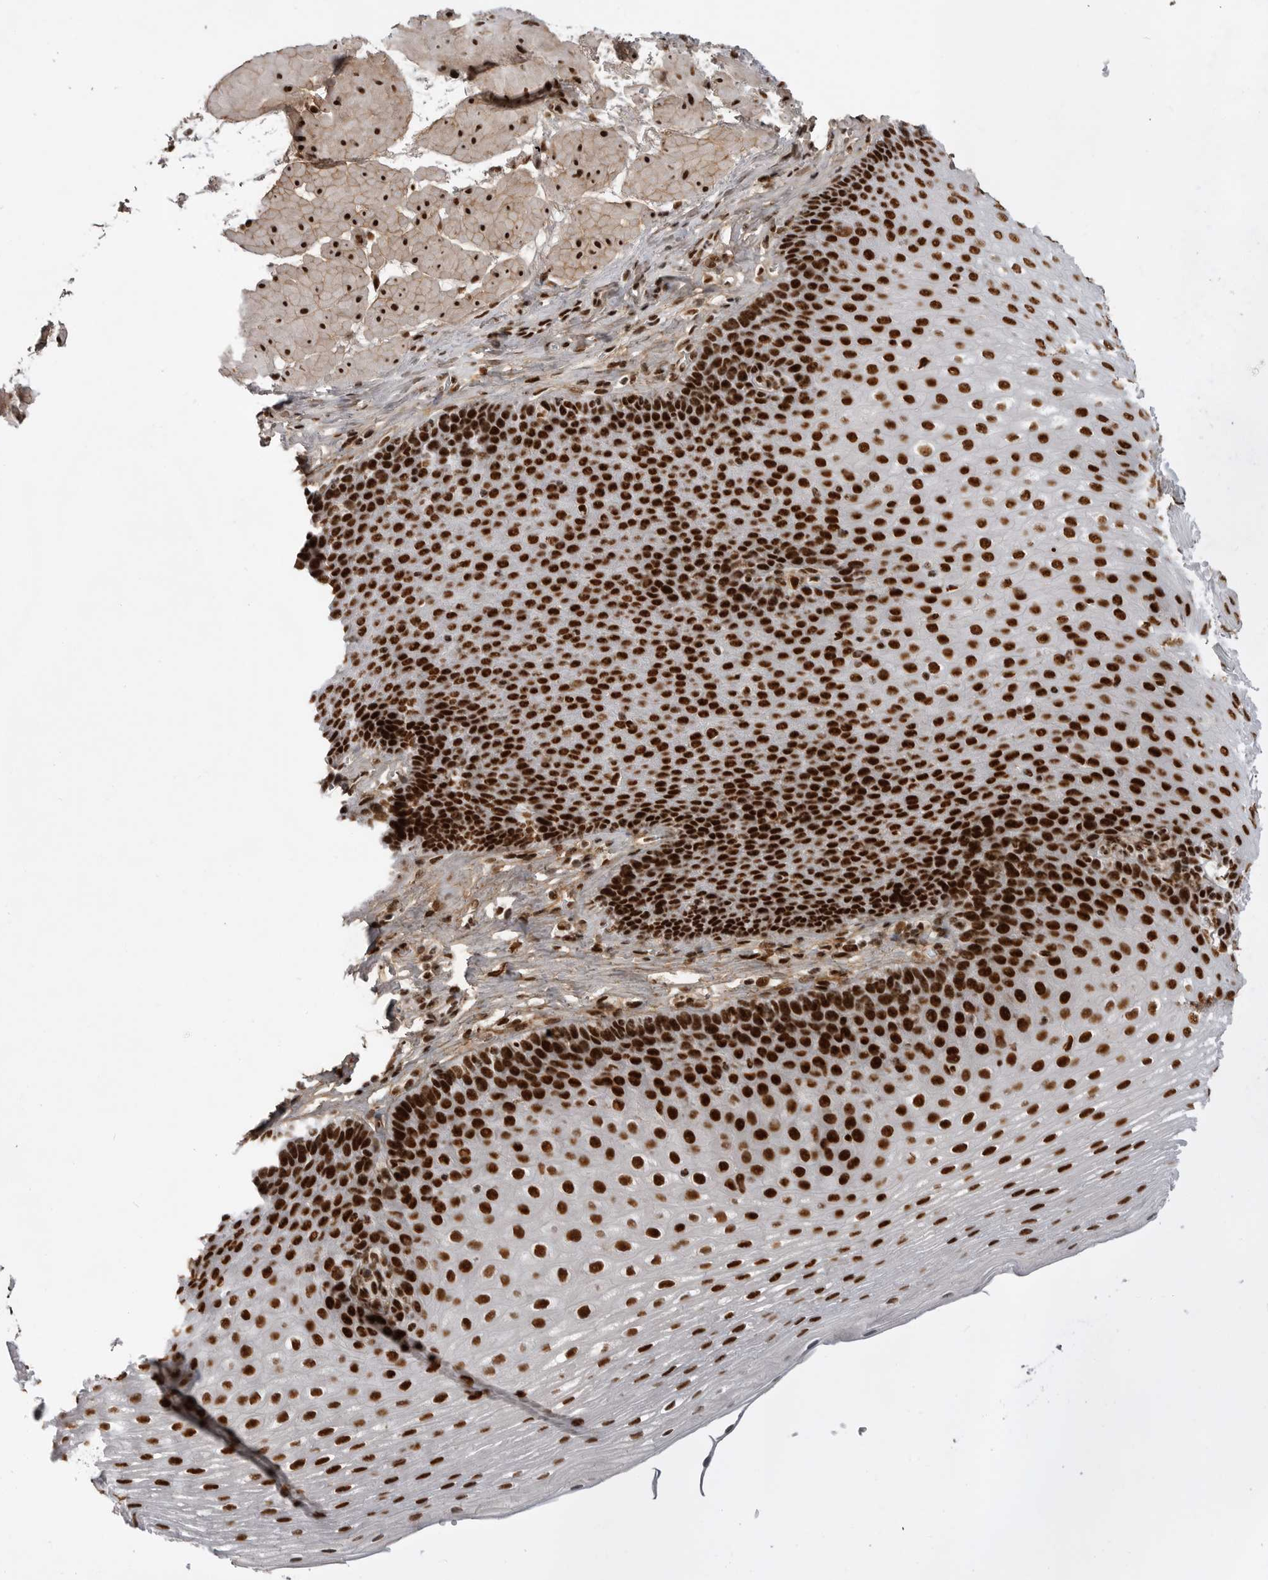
{"staining": {"intensity": "strong", "quantity": ">75%", "location": "nuclear"}, "tissue": "esophagus", "cell_type": "Squamous epithelial cells", "image_type": "normal", "snomed": [{"axis": "morphology", "description": "Normal tissue, NOS"}, {"axis": "topography", "description": "Esophagus"}], "caption": "Immunohistochemistry (IHC) of unremarkable esophagus demonstrates high levels of strong nuclear expression in about >75% of squamous epithelial cells.", "gene": "PPP1R8", "patient": {"sex": "female", "age": 66}}